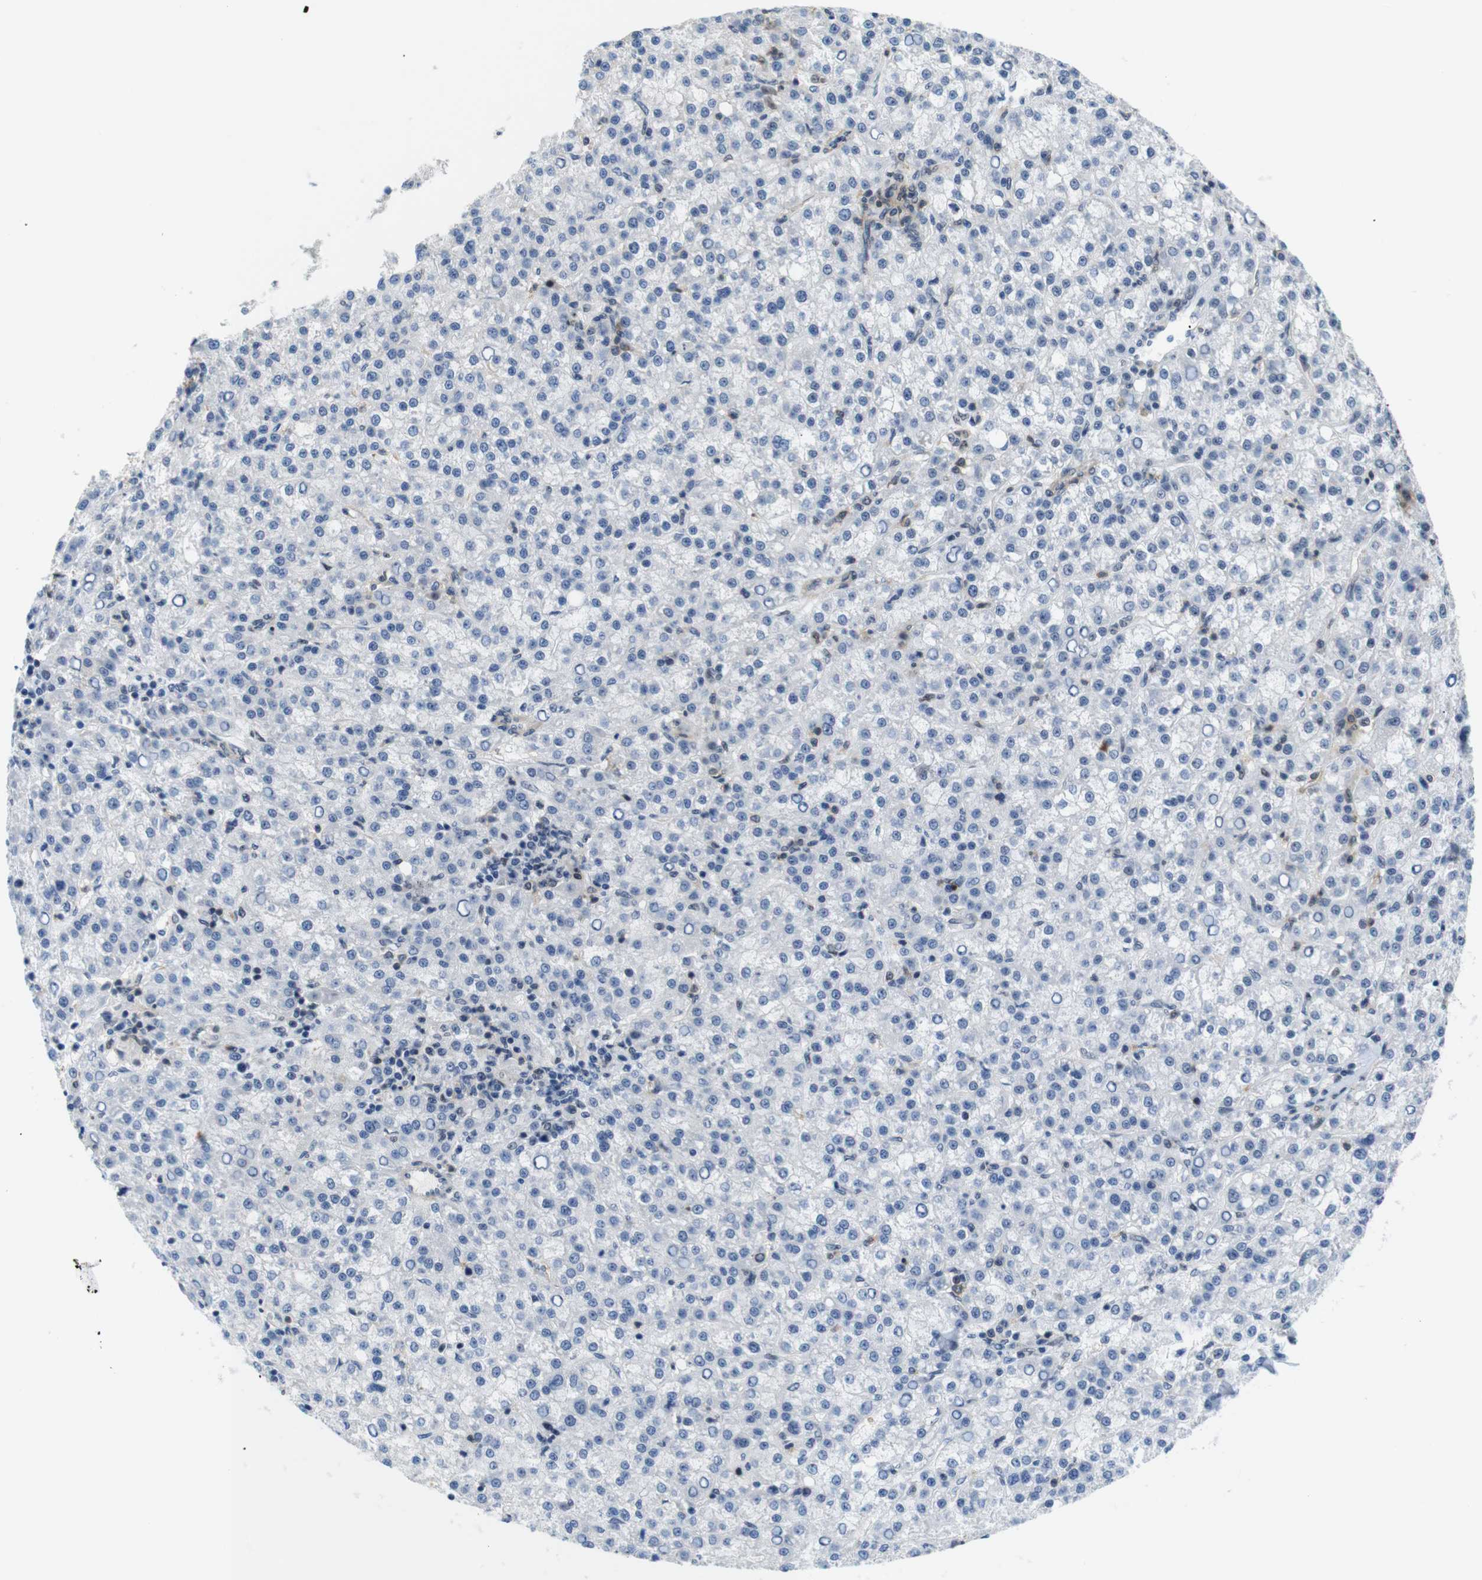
{"staining": {"intensity": "weak", "quantity": "<25%", "location": "nuclear"}, "tissue": "liver cancer", "cell_type": "Tumor cells", "image_type": "cancer", "snomed": [{"axis": "morphology", "description": "Carcinoma, Hepatocellular, NOS"}, {"axis": "topography", "description": "Liver"}], "caption": "DAB (3,3'-diaminobenzidine) immunohistochemical staining of liver cancer demonstrates no significant positivity in tumor cells. Brightfield microscopy of immunohistochemistry stained with DAB (3,3'-diaminobenzidine) (brown) and hematoxylin (blue), captured at high magnification.", "gene": "PARN", "patient": {"sex": "female", "age": 58}}